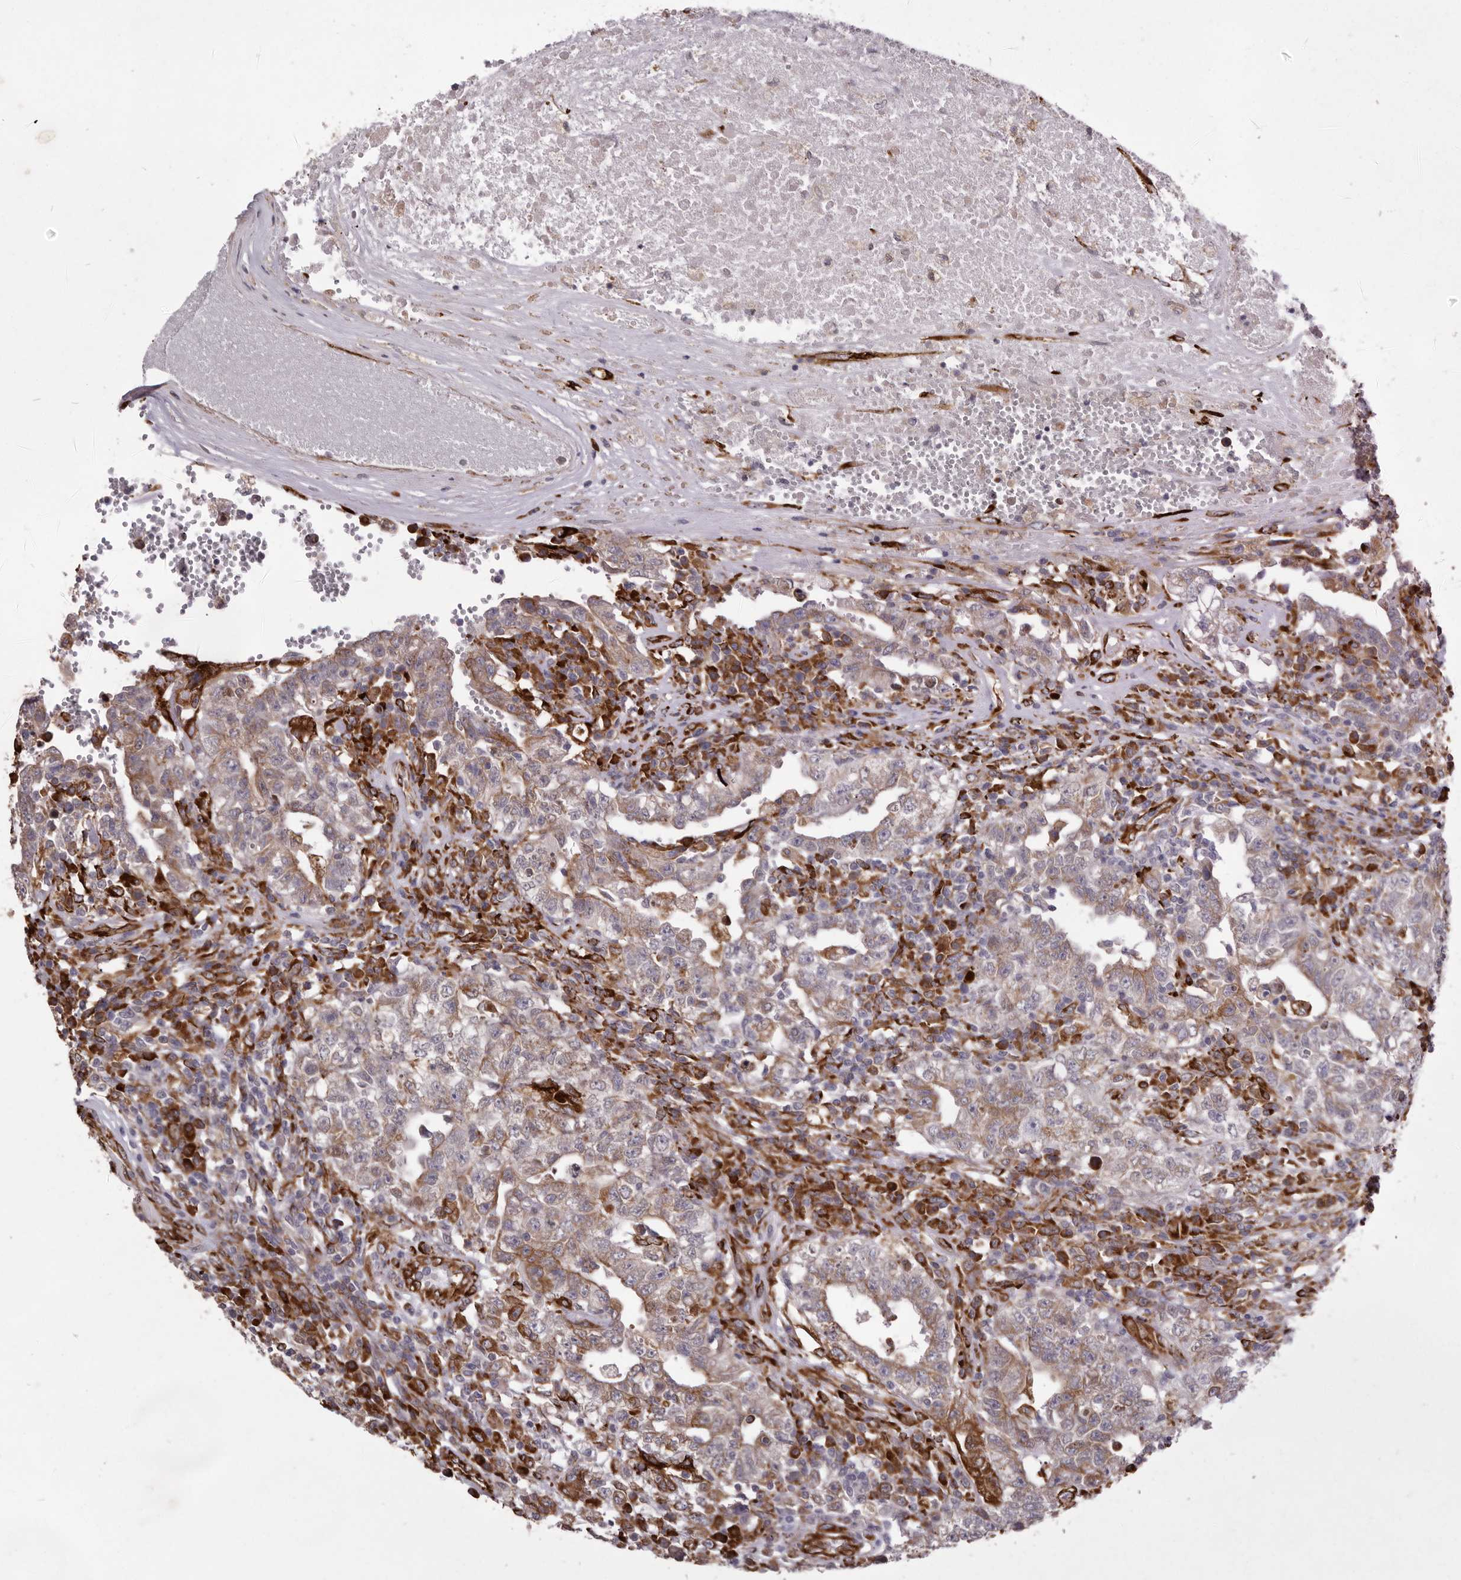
{"staining": {"intensity": "moderate", "quantity": ">75%", "location": "cytoplasmic/membranous"}, "tissue": "testis cancer", "cell_type": "Tumor cells", "image_type": "cancer", "snomed": [{"axis": "morphology", "description": "Carcinoma, Embryonal, NOS"}, {"axis": "topography", "description": "Testis"}], "caption": "Immunohistochemistry of testis cancer (embryonal carcinoma) demonstrates medium levels of moderate cytoplasmic/membranous staining in approximately >75% of tumor cells. The protein of interest is stained brown, and the nuclei are stained in blue (DAB IHC with brightfield microscopy, high magnification).", "gene": "WDTC1", "patient": {"sex": "male", "age": 26}}